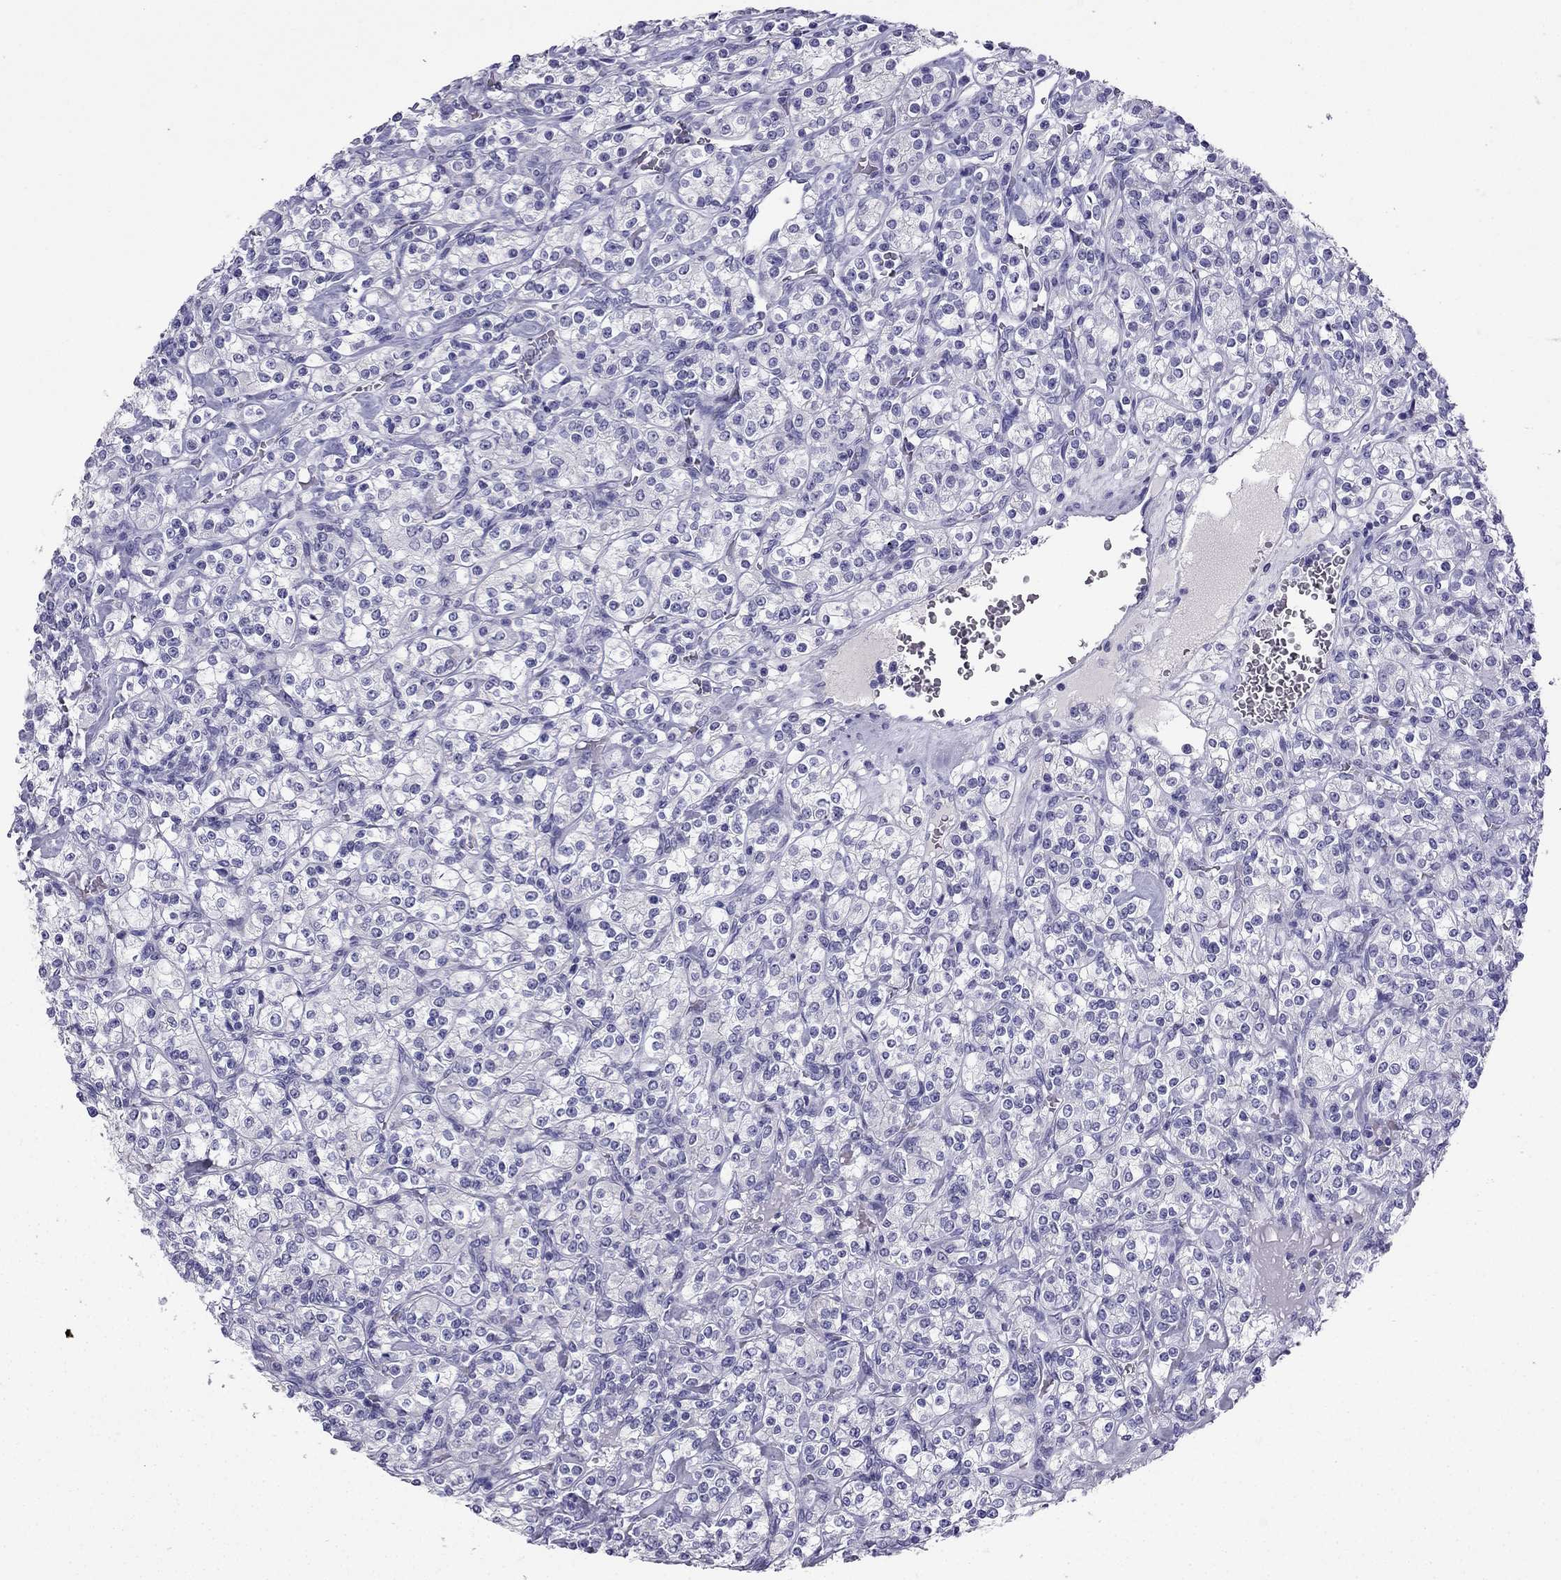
{"staining": {"intensity": "negative", "quantity": "none", "location": "none"}, "tissue": "renal cancer", "cell_type": "Tumor cells", "image_type": "cancer", "snomed": [{"axis": "morphology", "description": "Adenocarcinoma, NOS"}, {"axis": "topography", "description": "Kidney"}], "caption": "This image is of renal cancer stained with immunohistochemistry (IHC) to label a protein in brown with the nuclei are counter-stained blue. There is no positivity in tumor cells.", "gene": "NPTX1", "patient": {"sex": "male", "age": 77}}